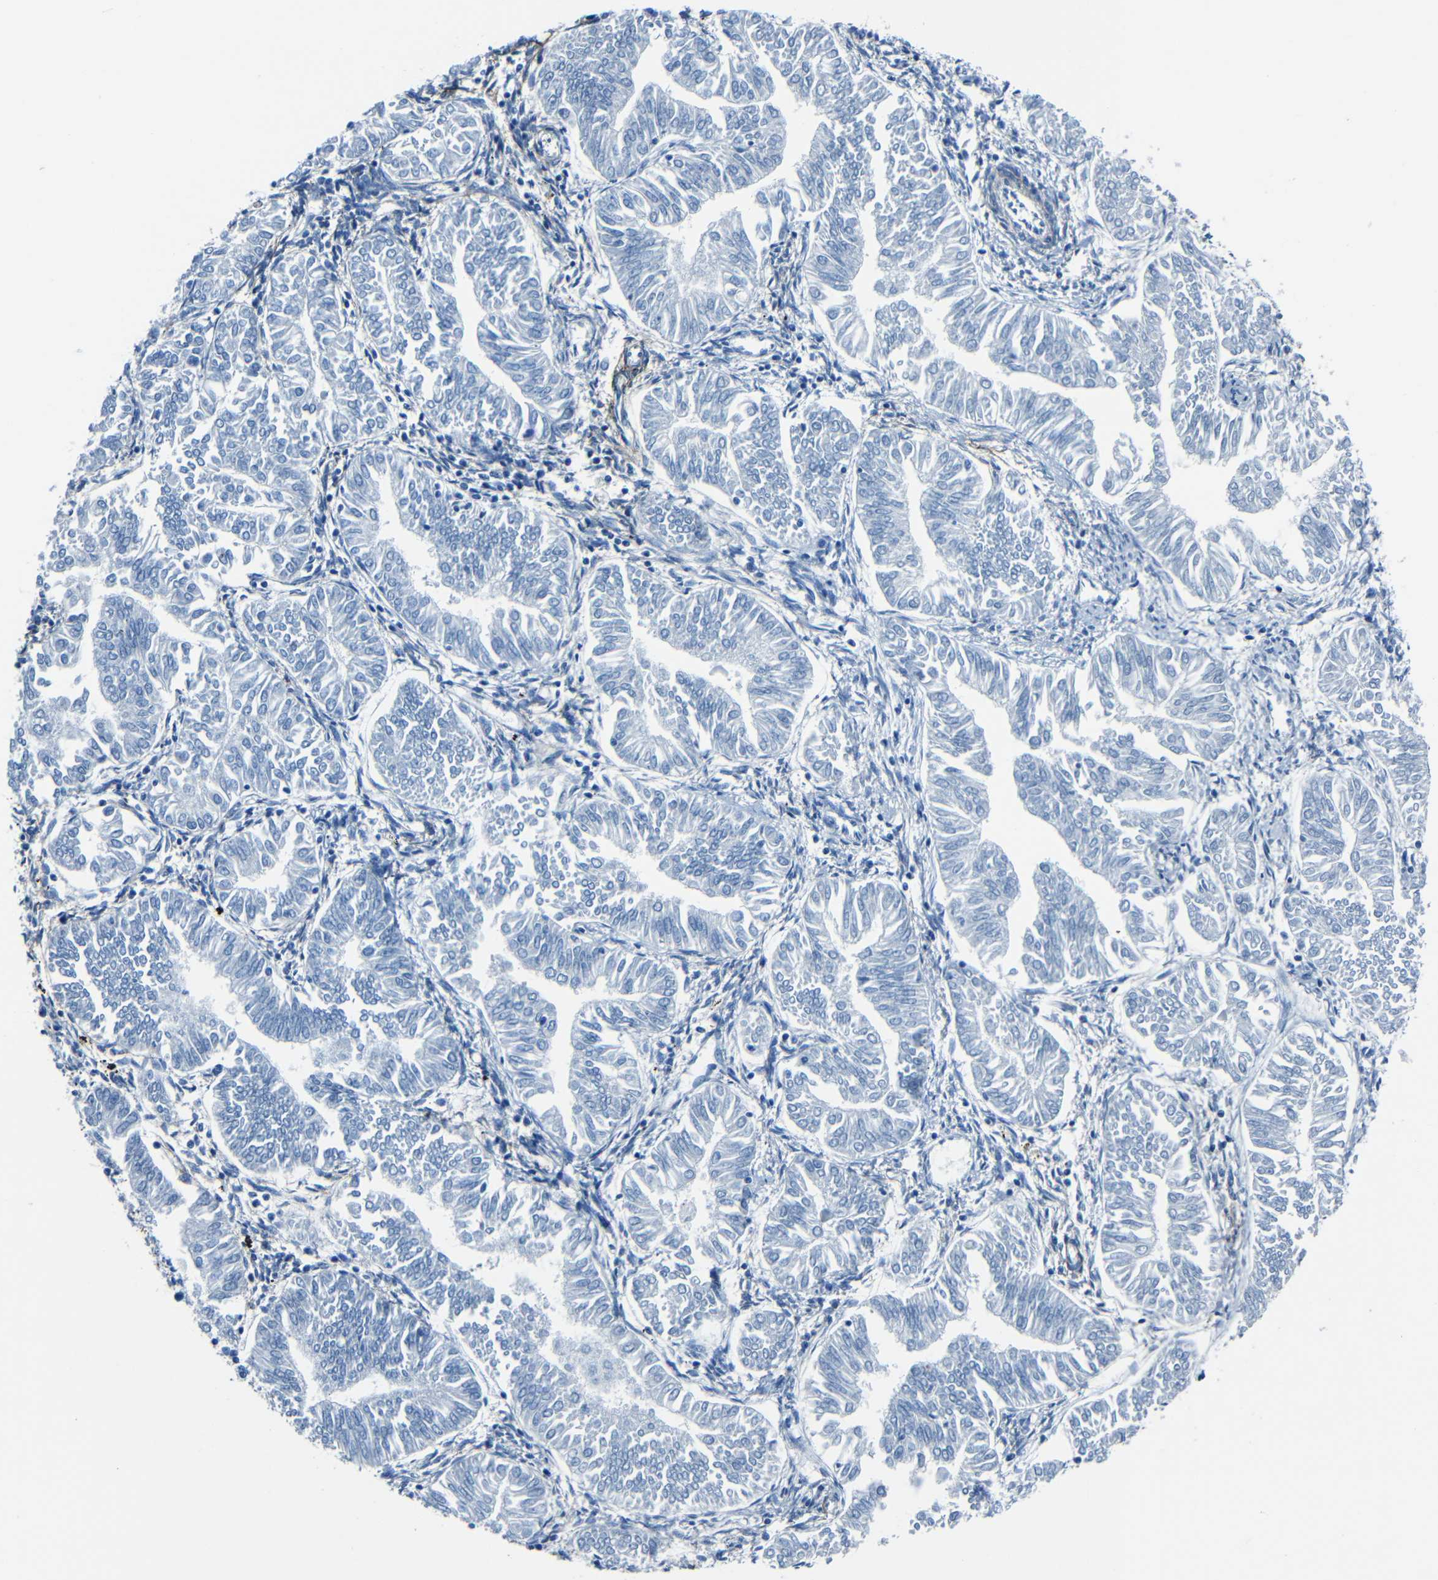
{"staining": {"intensity": "negative", "quantity": "none", "location": "none"}, "tissue": "endometrial cancer", "cell_type": "Tumor cells", "image_type": "cancer", "snomed": [{"axis": "morphology", "description": "Adenocarcinoma, NOS"}, {"axis": "topography", "description": "Endometrium"}], "caption": "A high-resolution micrograph shows immunohistochemistry staining of endometrial cancer (adenocarcinoma), which reveals no significant expression in tumor cells.", "gene": "FBN2", "patient": {"sex": "female", "age": 53}}